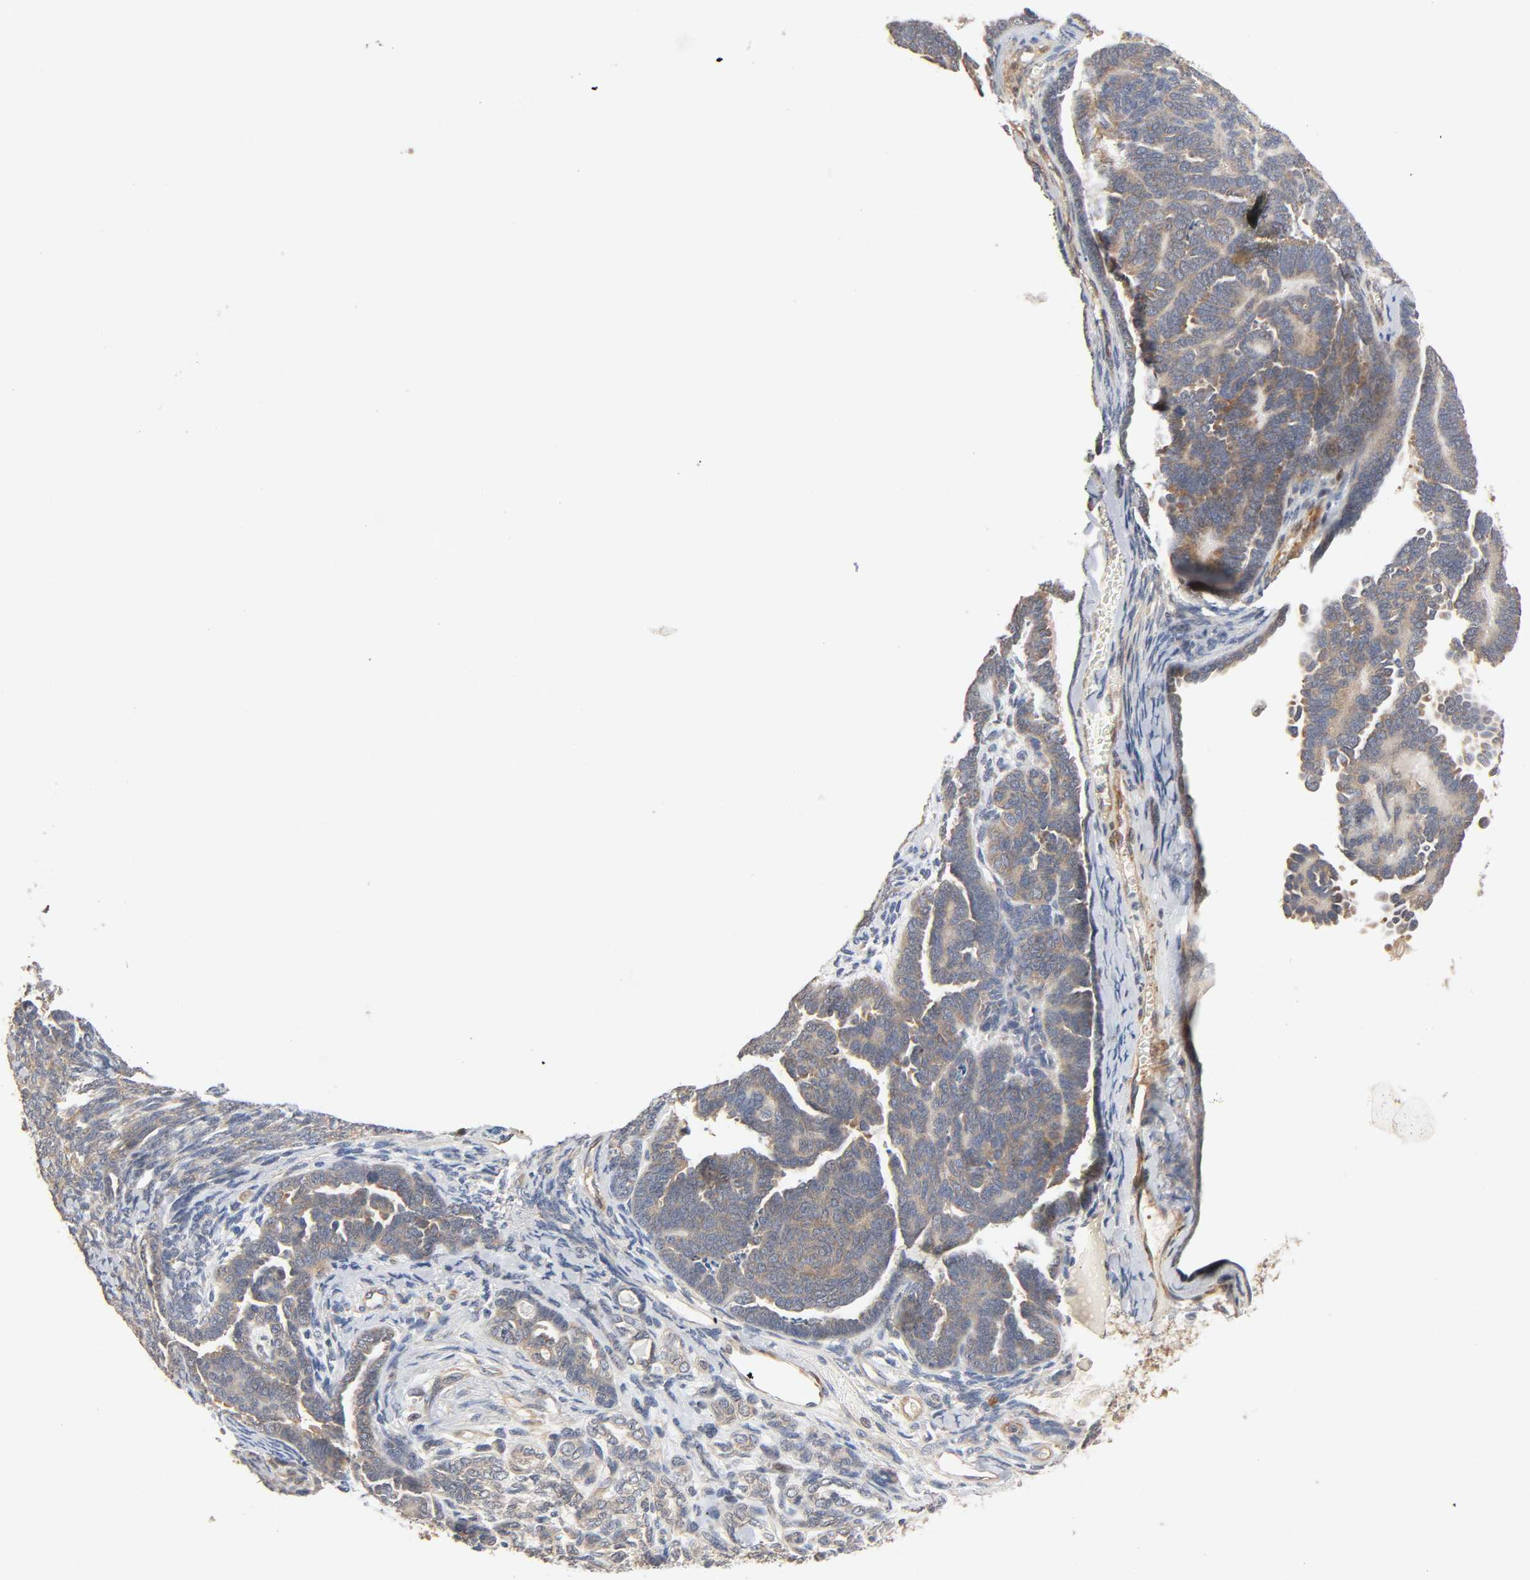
{"staining": {"intensity": "moderate", "quantity": ">75%", "location": "cytoplasmic/membranous"}, "tissue": "endometrial cancer", "cell_type": "Tumor cells", "image_type": "cancer", "snomed": [{"axis": "morphology", "description": "Neoplasm, malignant, NOS"}, {"axis": "topography", "description": "Endometrium"}], "caption": "The histopathology image demonstrates a brown stain indicating the presence of a protein in the cytoplasmic/membranous of tumor cells in neoplasm (malignant) (endometrial).", "gene": "NEMF", "patient": {"sex": "female", "age": 74}}